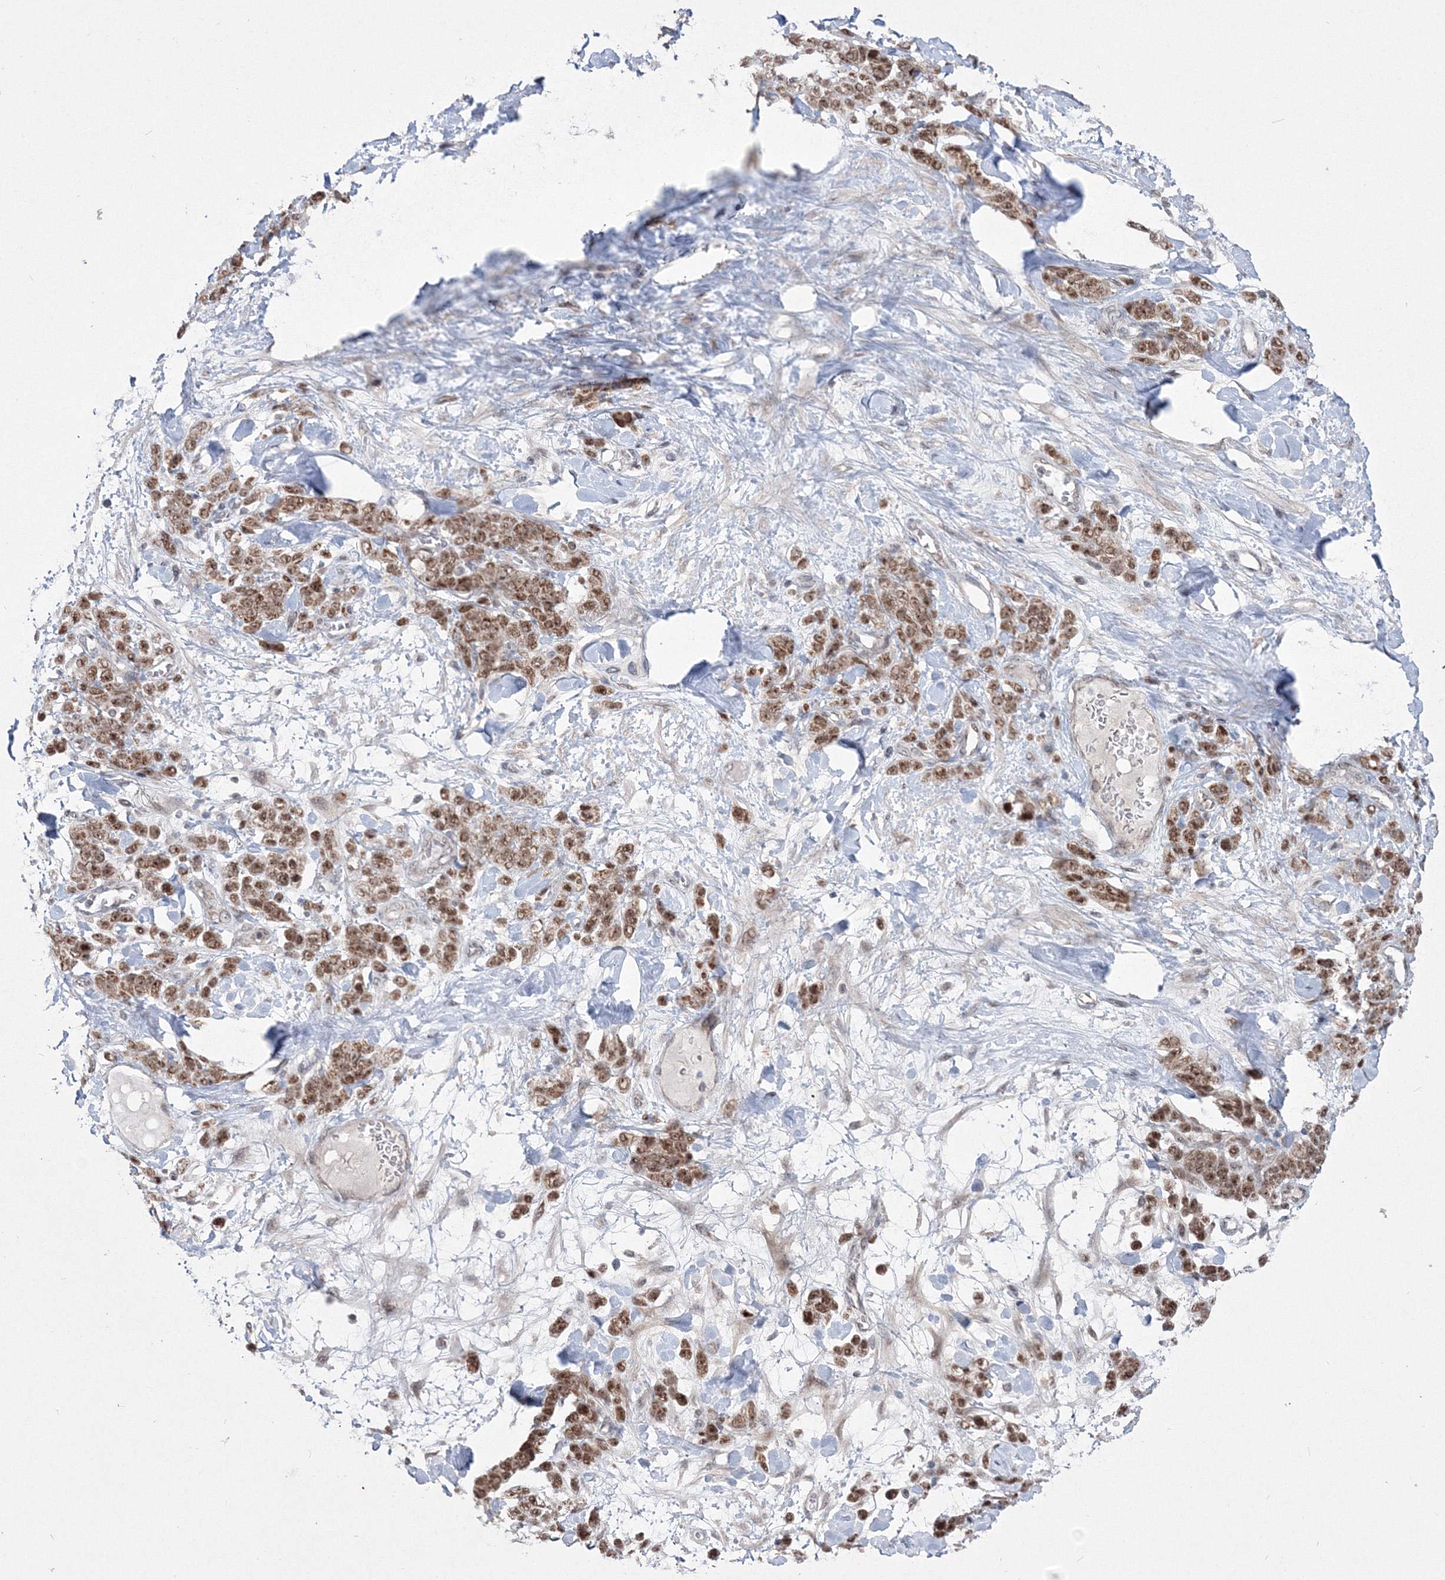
{"staining": {"intensity": "strong", "quantity": ">75%", "location": "cytoplasmic/membranous"}, "tissue": "stomach cancer", "cell_type": "Tumor cells", "image_type": "cancer", "snomed": [{"axis": "morphology", "description": "Normal tissue, NOS"}, {"axis": "morphology", "description": "Adenocarcinoma, NOS"}, {"axis": "topography", "description": "Stomach"}], "caption": "Human adenocarcinoma (stomach) stained for a protein (brown) shows strong cytoplasmic/membranous positive positivity in approximately >75% of tumor cells.", "gene": "GRSF1", "patient": {"sex": "male", "age": 82}}